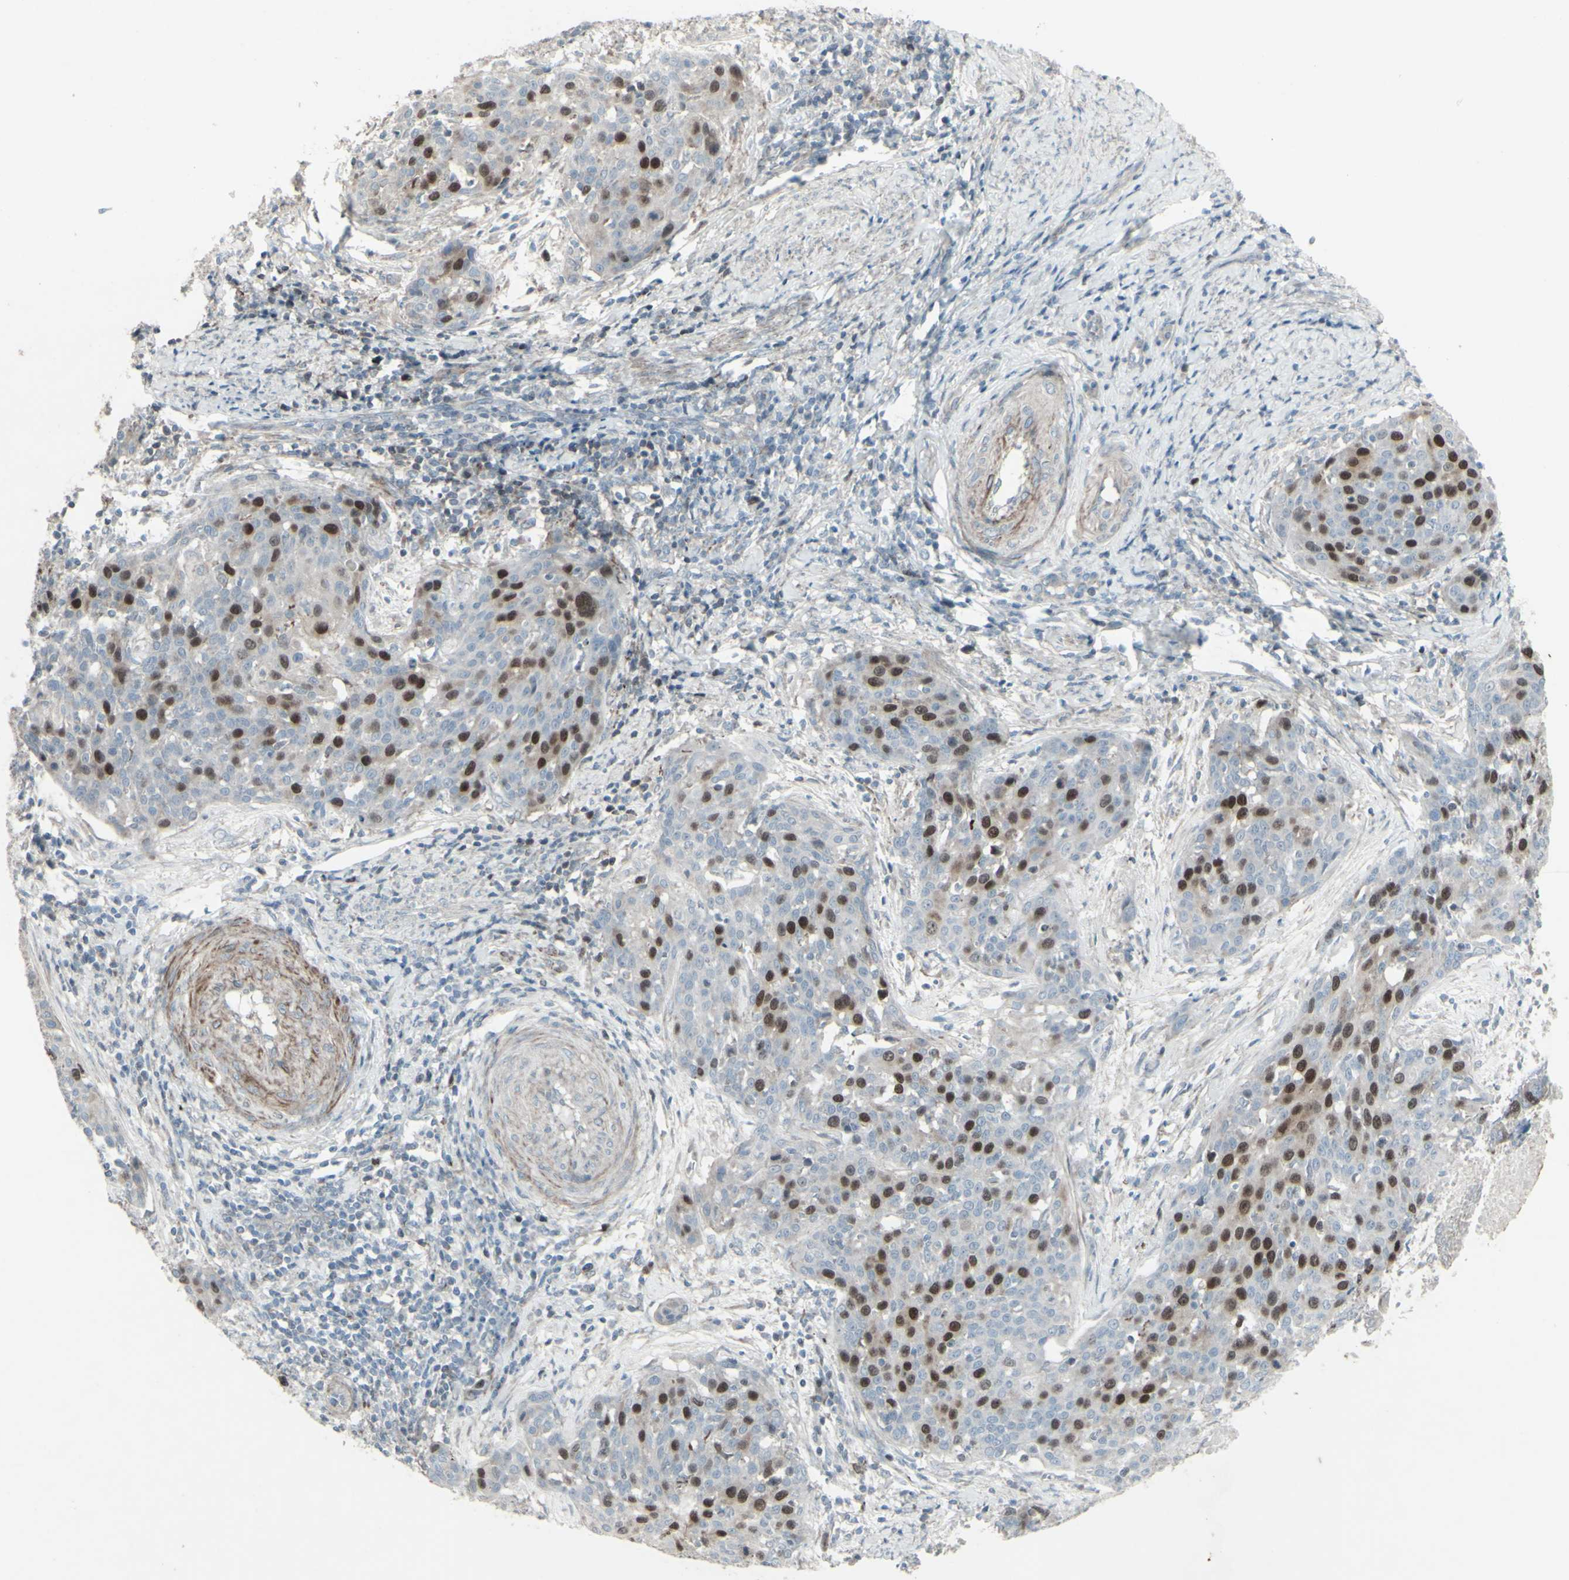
{"staining": {"intensity": "strong", "quantity": "25%-75%", "location": "nuclear"}, "tissue": "cervical cancer", "cell_type": "Tumor cells", "image_type": "cancer", "snomed": [{"axis": "morphology", "description": "Squamous cell carcinoma, NOS"}, {"axis": "topography", "description": "Cervix"}], "caption": "Cervical cancer stained with a brown dye displays strong nuclear positive staining in approximately 25%-75% of tumor cells.", "gene": "GMNN", "patient": {"sex": "female", "age": 38}}